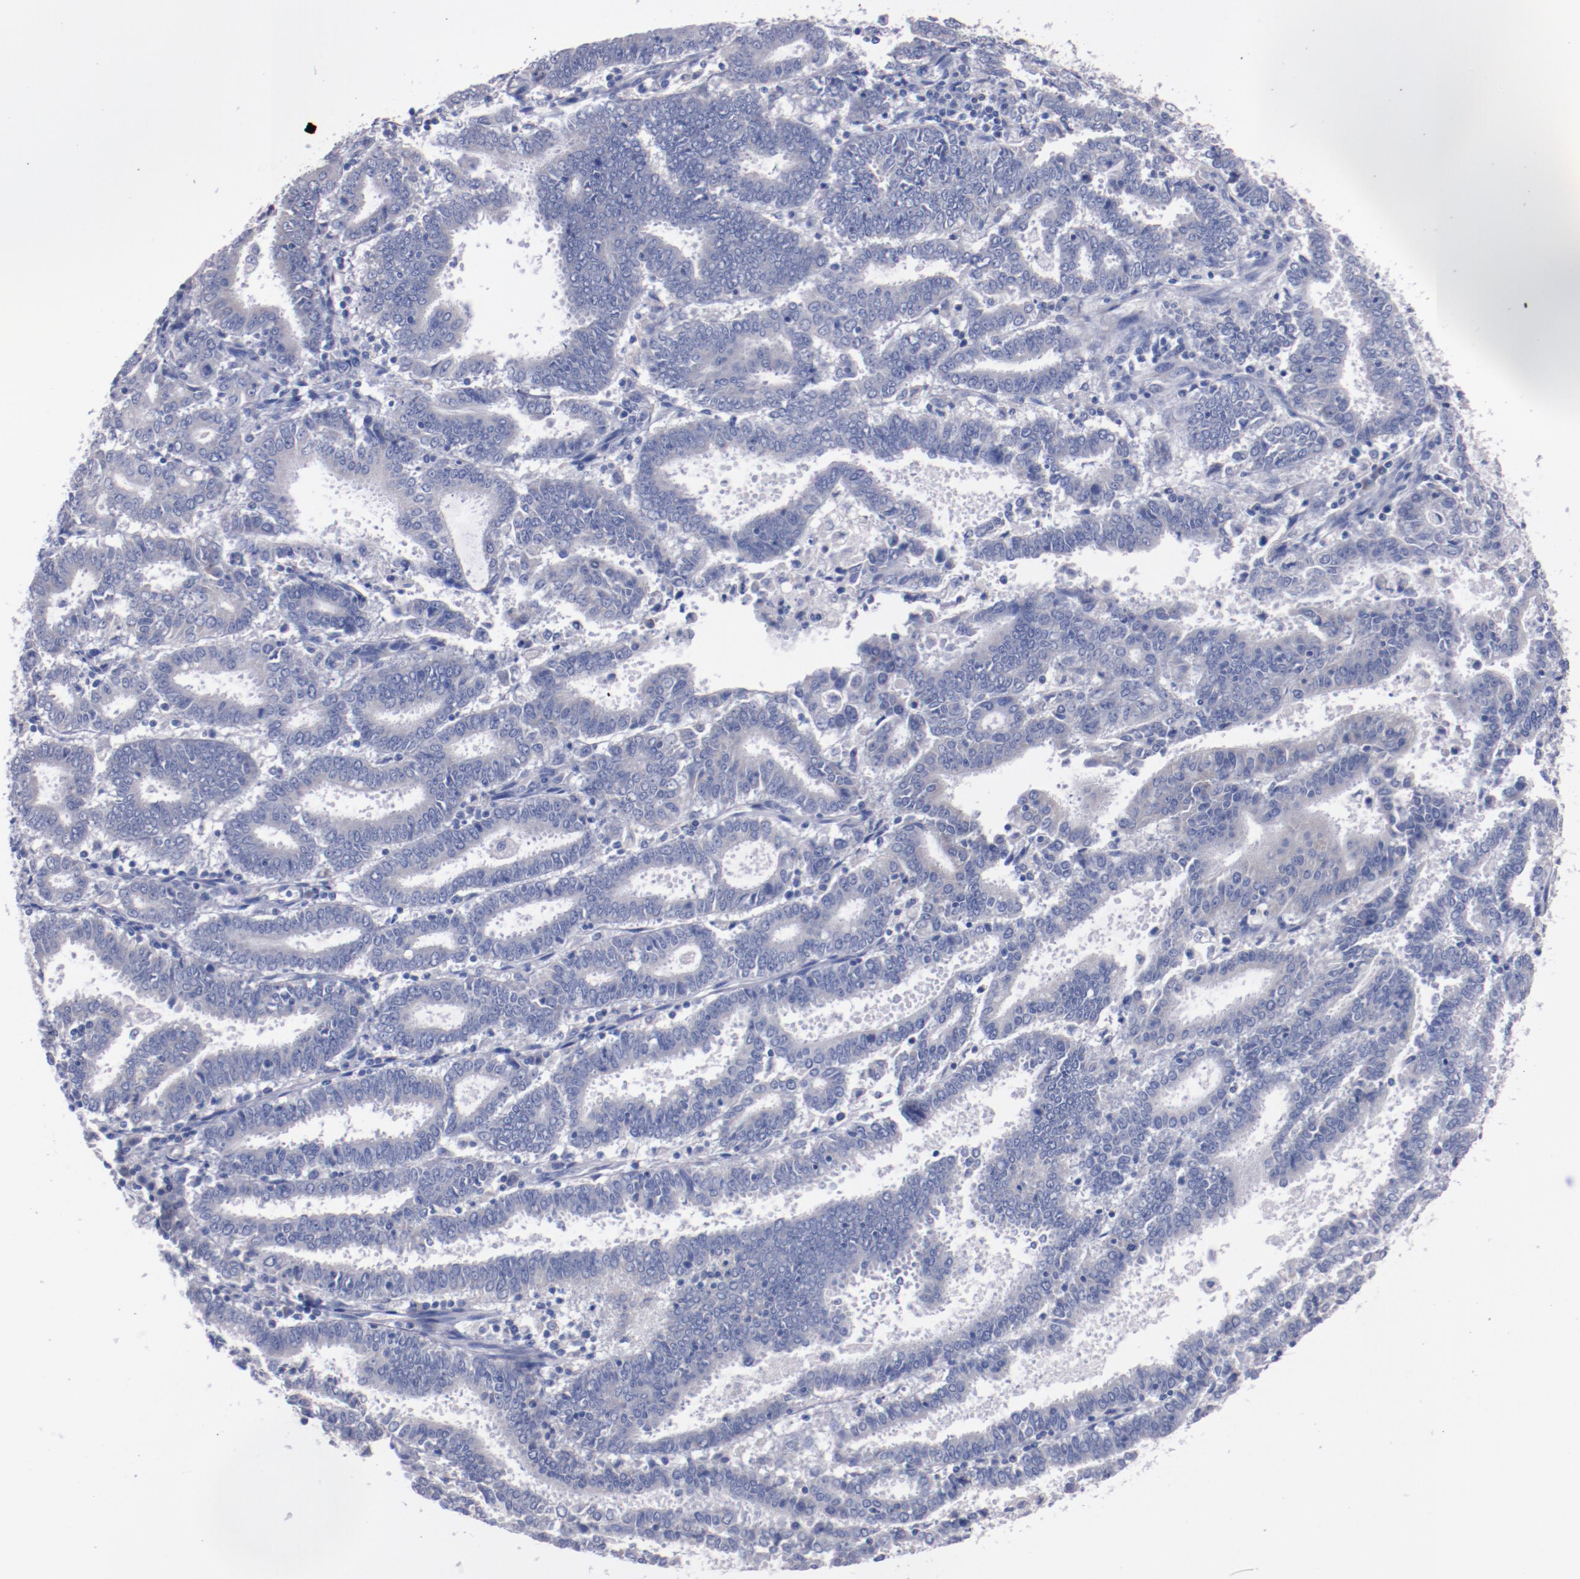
{"staining": {"intensity": "negative", "quantity": "none", "location": "none"}, "tissue": "endometrial cancer", "cell_type": "Tumor cells", "image_type": "cancer", "snomed": [{"axis": "morphology", "description": "Adenocarcinoma, NOS"}, {"axis": "topography", "description": "Uterus"}], "caption": "High magnification brightfield microscopy of adenocarcinoma (endometrial) stained with DAB (3,3'-diaminobenzidine) (brown) and counterstained with hematoxylin (blue): tumor cells show no significant staining.", "gene": "CNTNAP2", "patient": {"sex": "female", "age": 83}}